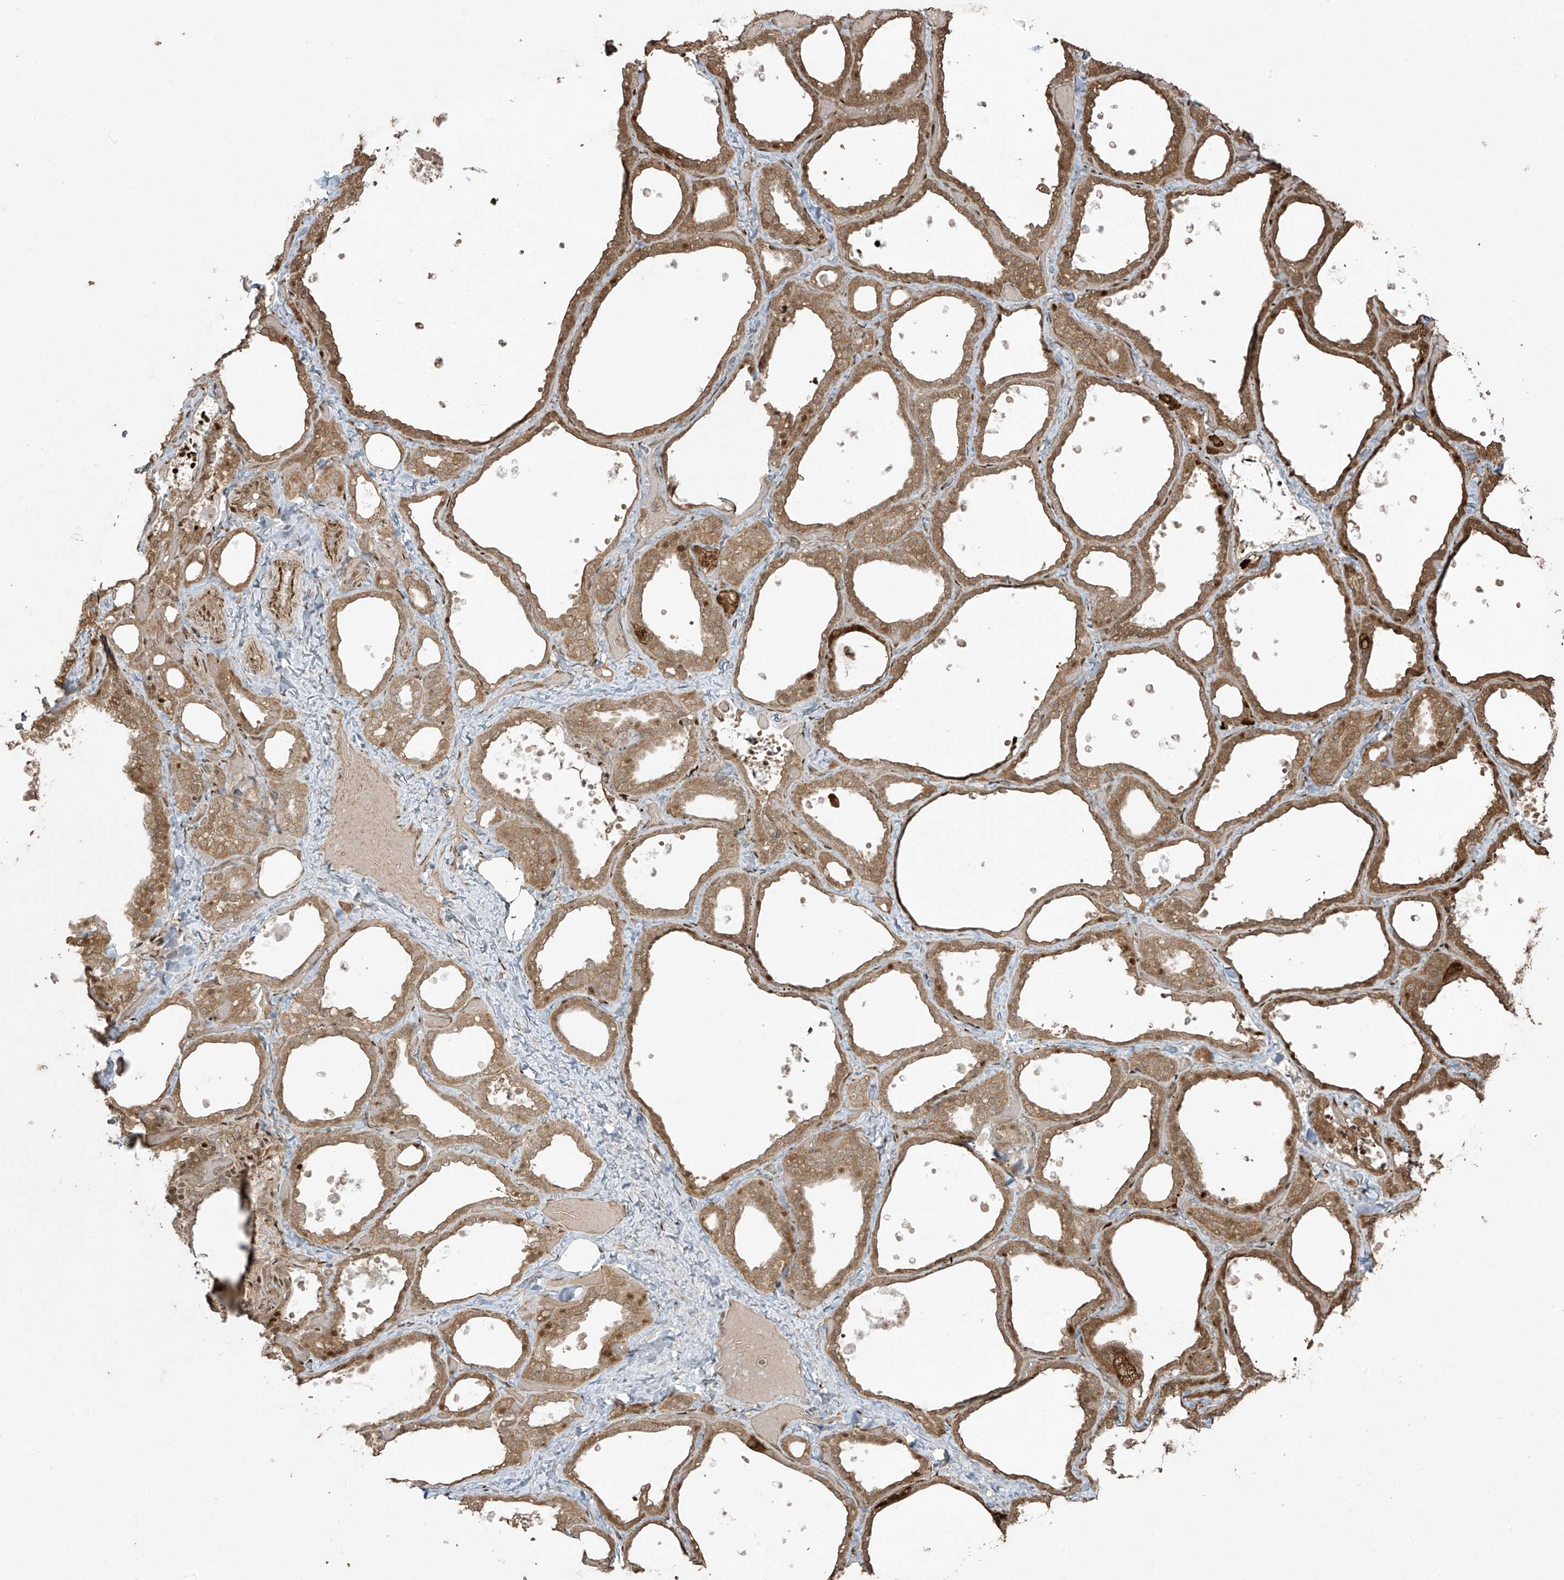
{"staining": {"intensity": "moderate", "quantity": ">75%", "location": "cytoplasmic/membranous,nuclear"}, "tissue": "thyroid gland", "cell_type": "Glandular cells", "image_type": "normal", "snomed": [{"axis": "morphology", "description": "Normal tissue, NOS"}, {"axis": "topography", "description": "Thyroid gland"}], "caption": "This histopathology image demonstrates immunohistochemistry (IHC) staining of unremarkable thyroid gland, with medium moderate cytoplasmic/membranous,nuclear expression in approximately >75% of glandular cells.", "gene": "TTC22", "patient": {"sex": "female", "age": 44}}